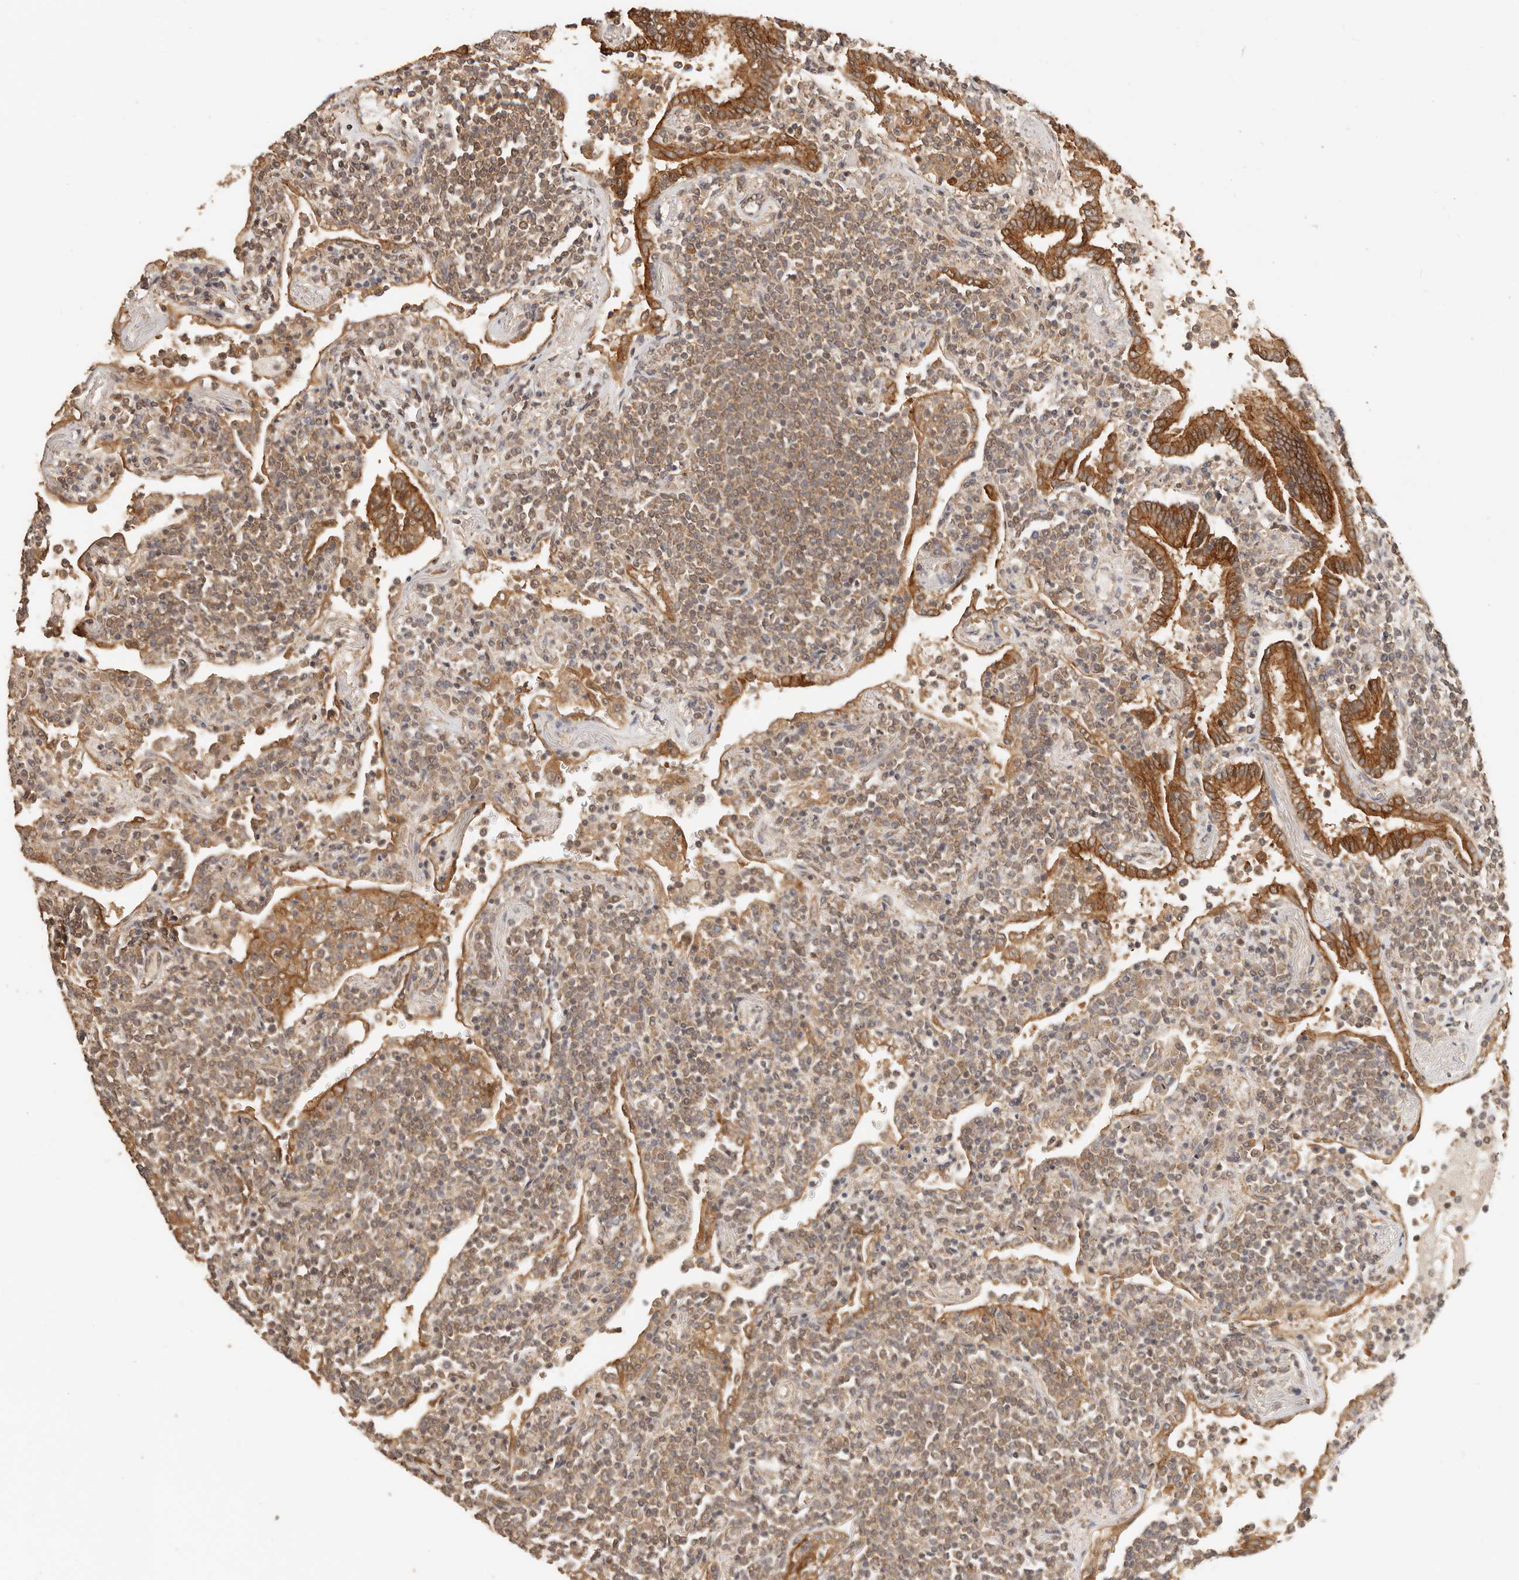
{"staining": {"intensity": "moderate", "quantity": ">75%", "location": "cytoplasmic/membranous"}, "tissue": "lymphoma", "cell_type": "Tumor cells", "image_type": "cancer", "snomed": [{"axis": "morphology", "description": "Malignant lymphoma, non-Hodgkin's type, Low grade"}, {"axis": "topography", "description": "Lung"}], "caption": "Immunohistochemical staining of low-grade malignant lymphoma, non-Hodgkin's type displays medium levels of moderate cytoplasmic/membranous protein expression in about >75% of tumor cells.", "gene": "AFDN", "patient": {"sex": "female", "age": 71}}